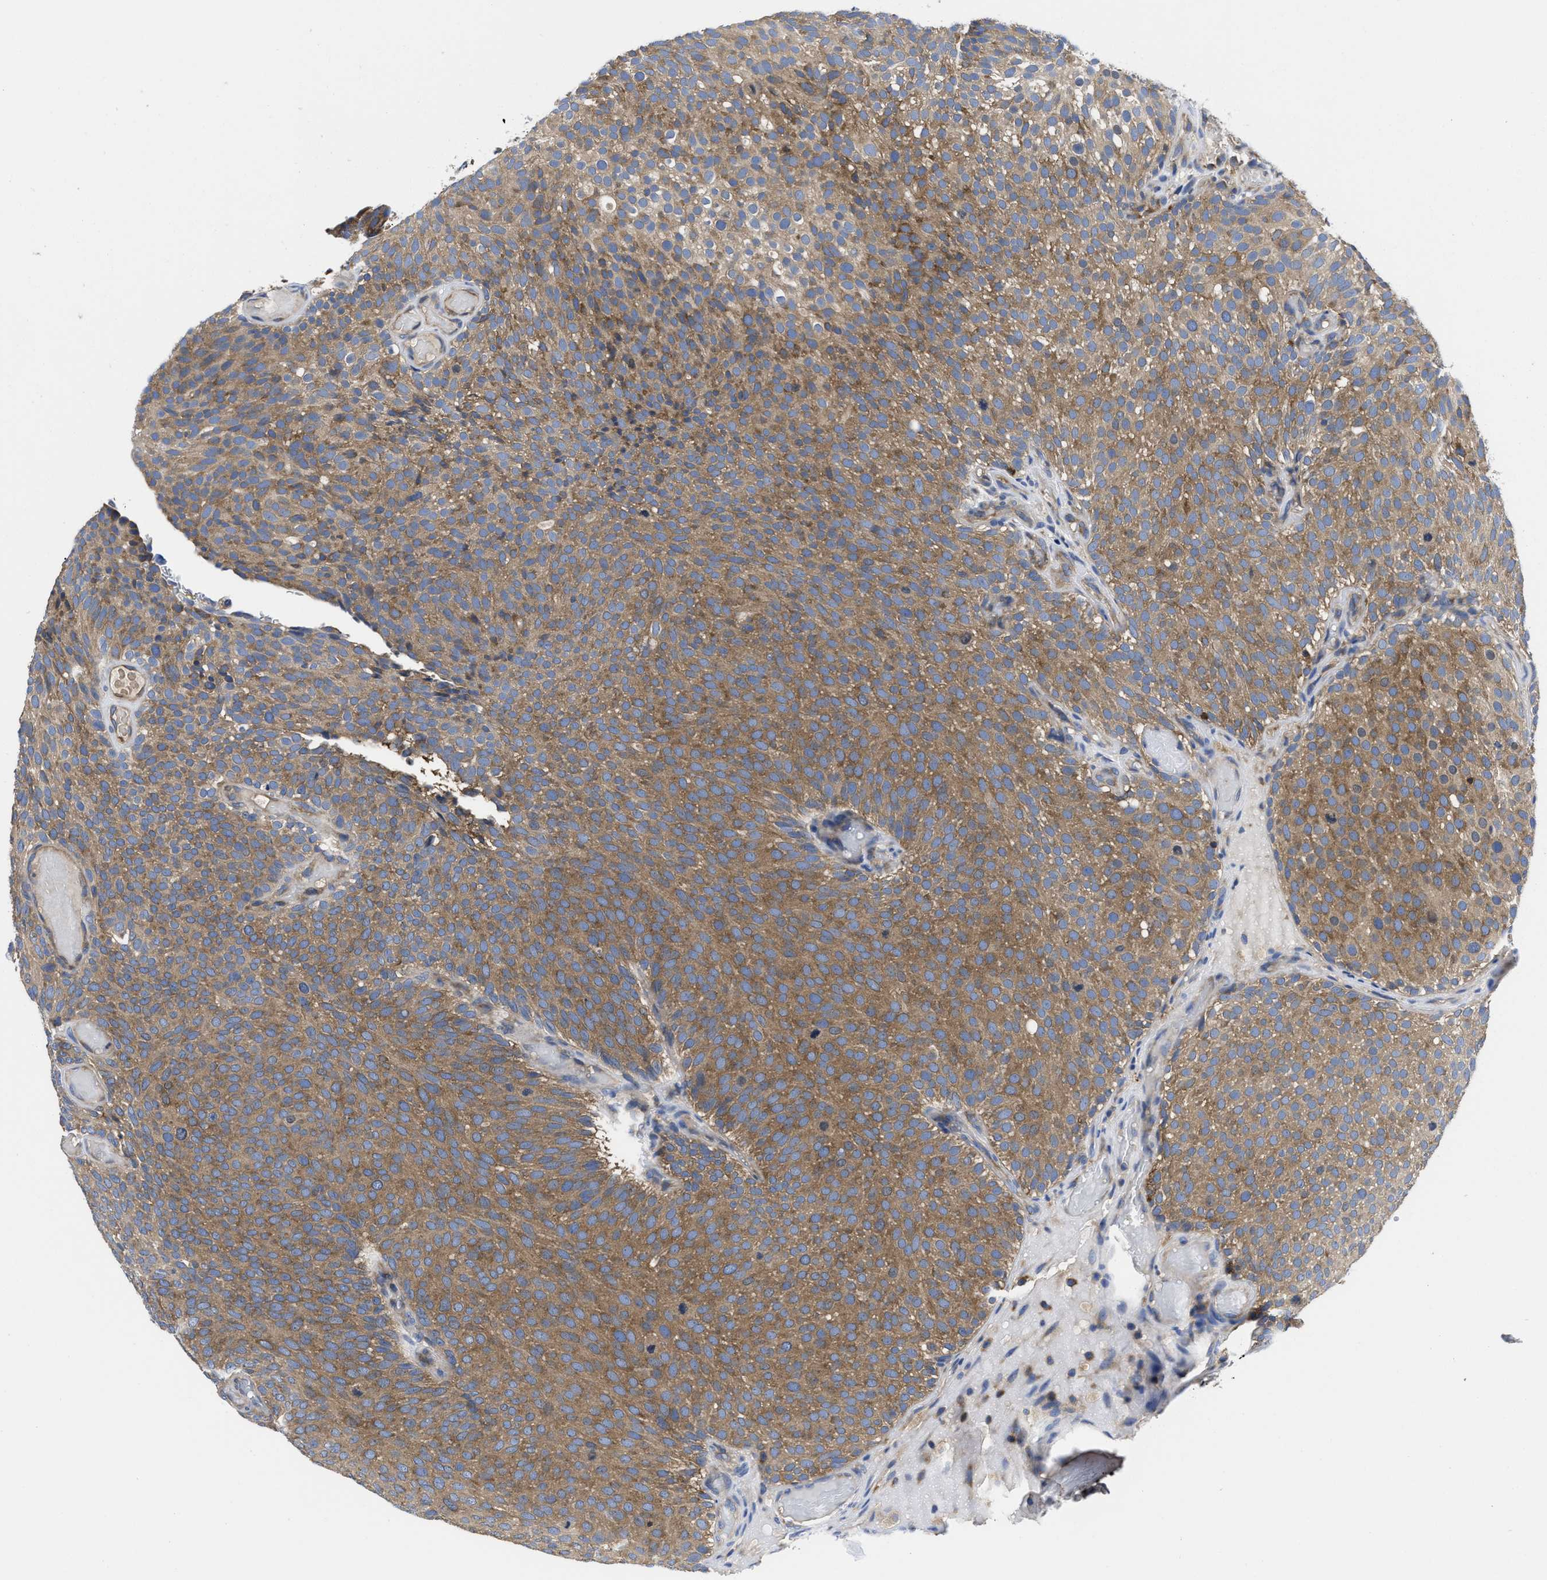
{"staining": {"intensity": "moderate", "quantity": ">75%", "location": "cytoplasmic/membranous"}, "tissue": "urothelial cancer", "cell_type": "Tumor cells", "image_type": "cancer", "snomed": [{"axis": "morphology", "description": "Urothelial carcinoma, Low grade"}, {"axis": "topography", "description": "Urinary bladder"}], "caption": "This image reveals immunohistochemistry staining of human urothelial carcinoma (low-grade), with medium moderate cytoplasmic/membranous staining in approximately >75% of tumor cells.", "gene": "YARS1", "patient": {"sex": "male", "age": 78}}